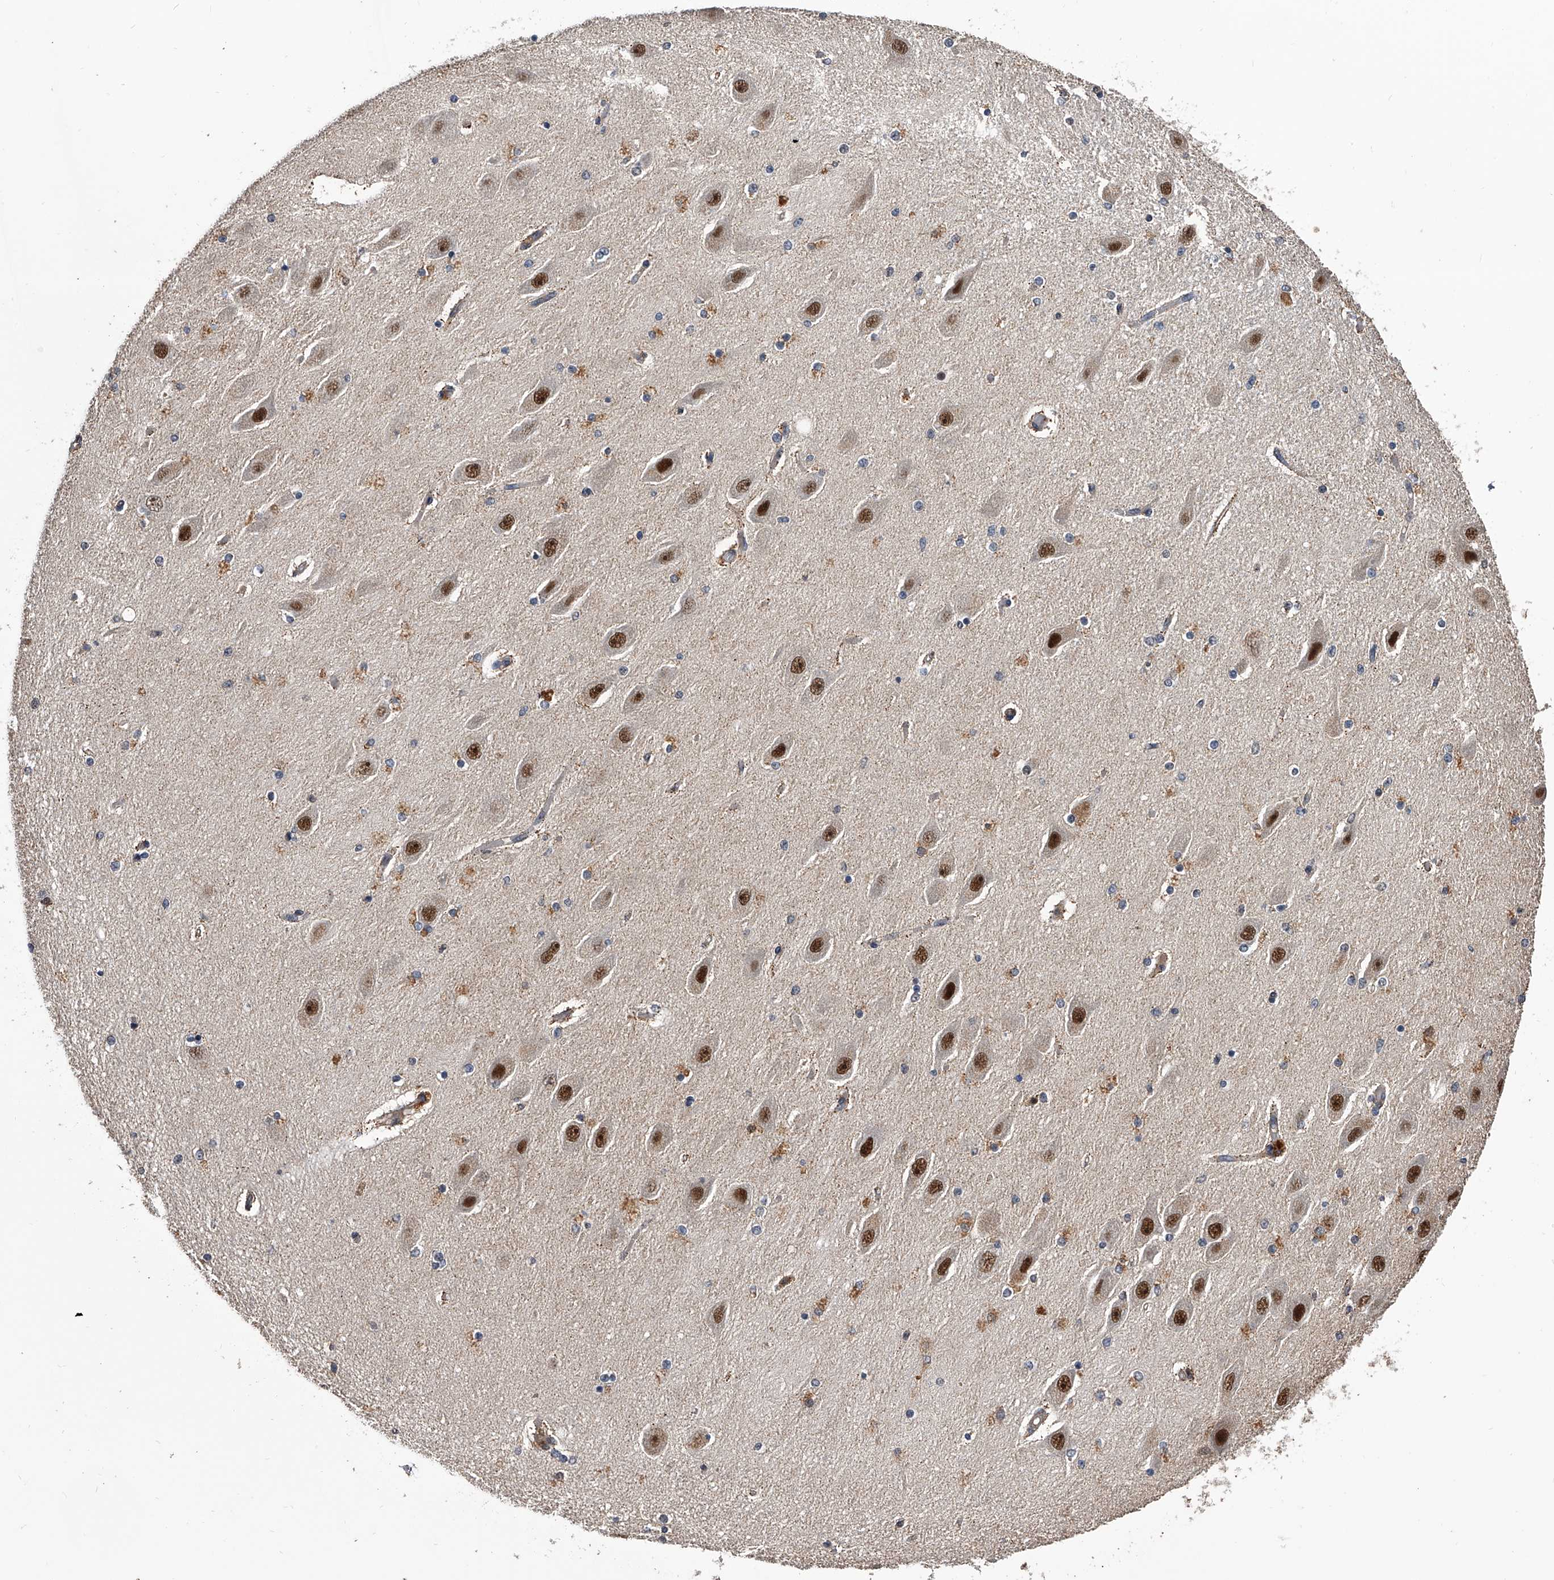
{"staining": {"intensity": "weak", "quantity": "<25%", "location": "cytoplasmic/membranous"}, "tissue": "hippocampus", "cell_type": "Glial cells", "image_type": "normal", "snomed": [{"axis": "morphology", "description": "Normal tissue, NOS"}, {"axis": "topography", "description": "Hippocampus"}], "caption": "Immunohistochemistry (IHC) image of unremarkable hippocampus: hippocampus stained with DAB shows no significant protein staining in glial cells. (IHC, brightfield microscopy, high magnification).", "gene": "EFCAB7", "patient": {"sex": "female", "age": 54}}